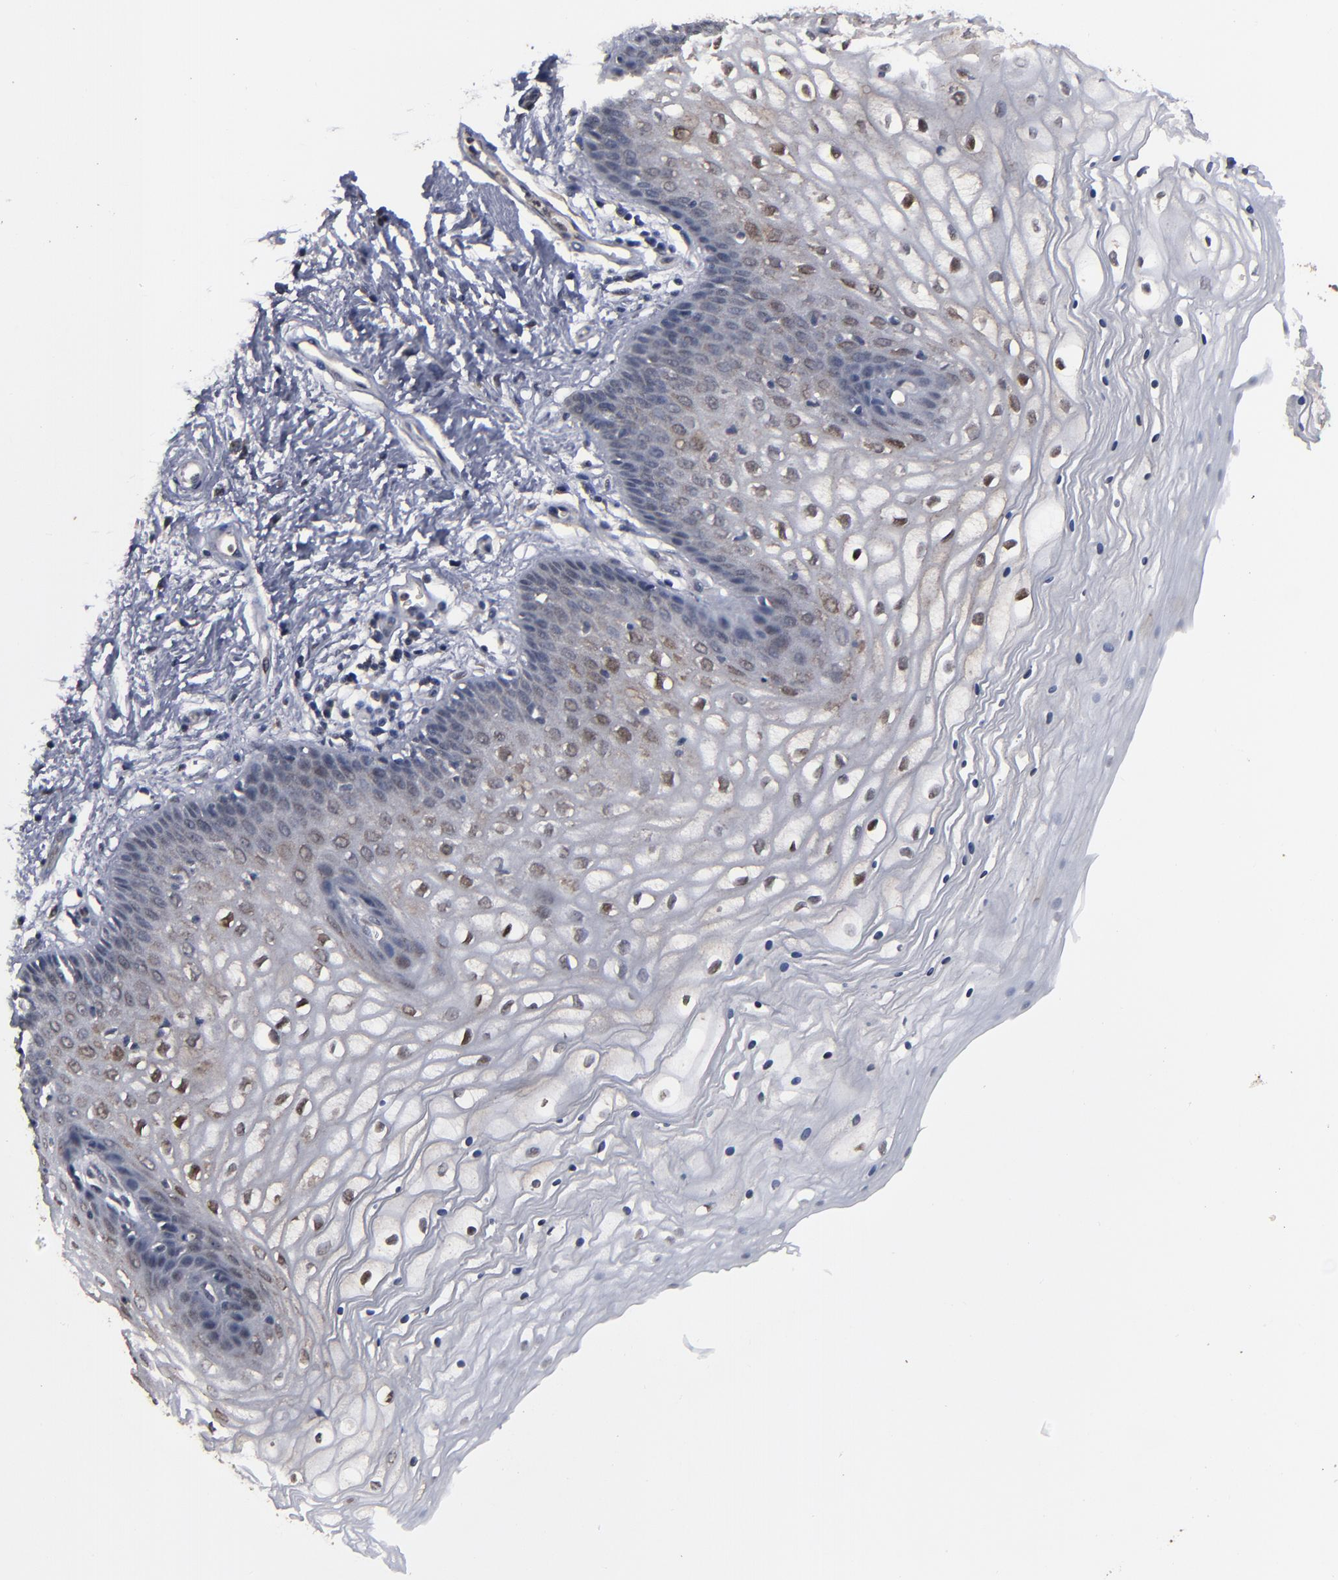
{"staining": {"intensity": "moderate", "quantity": "25%-75%", "location": "cytoplasmic/membranous,nuclear"}, "tissue": "vagina", "cell_type": "Squamous epithelial cells", "image_type": "normal", "snomed": [{"axis": "morphology", "description": "Normal tissue, NOS"}, {"axis": "topography", "description": "Vagina"}], "caption": "Vagina stained with immunohistochemistry (IHC) displays moderate cytoplasmic/membranous,nuclear positivity in about 25%-75% of squamous epithelial cells. (DAB (3,3'-diaminobenzidine) IHC with brightfield microscopy, high magnification).", "gene": "SLC22A17", "patient": {"sex": "female", "age": 34}}